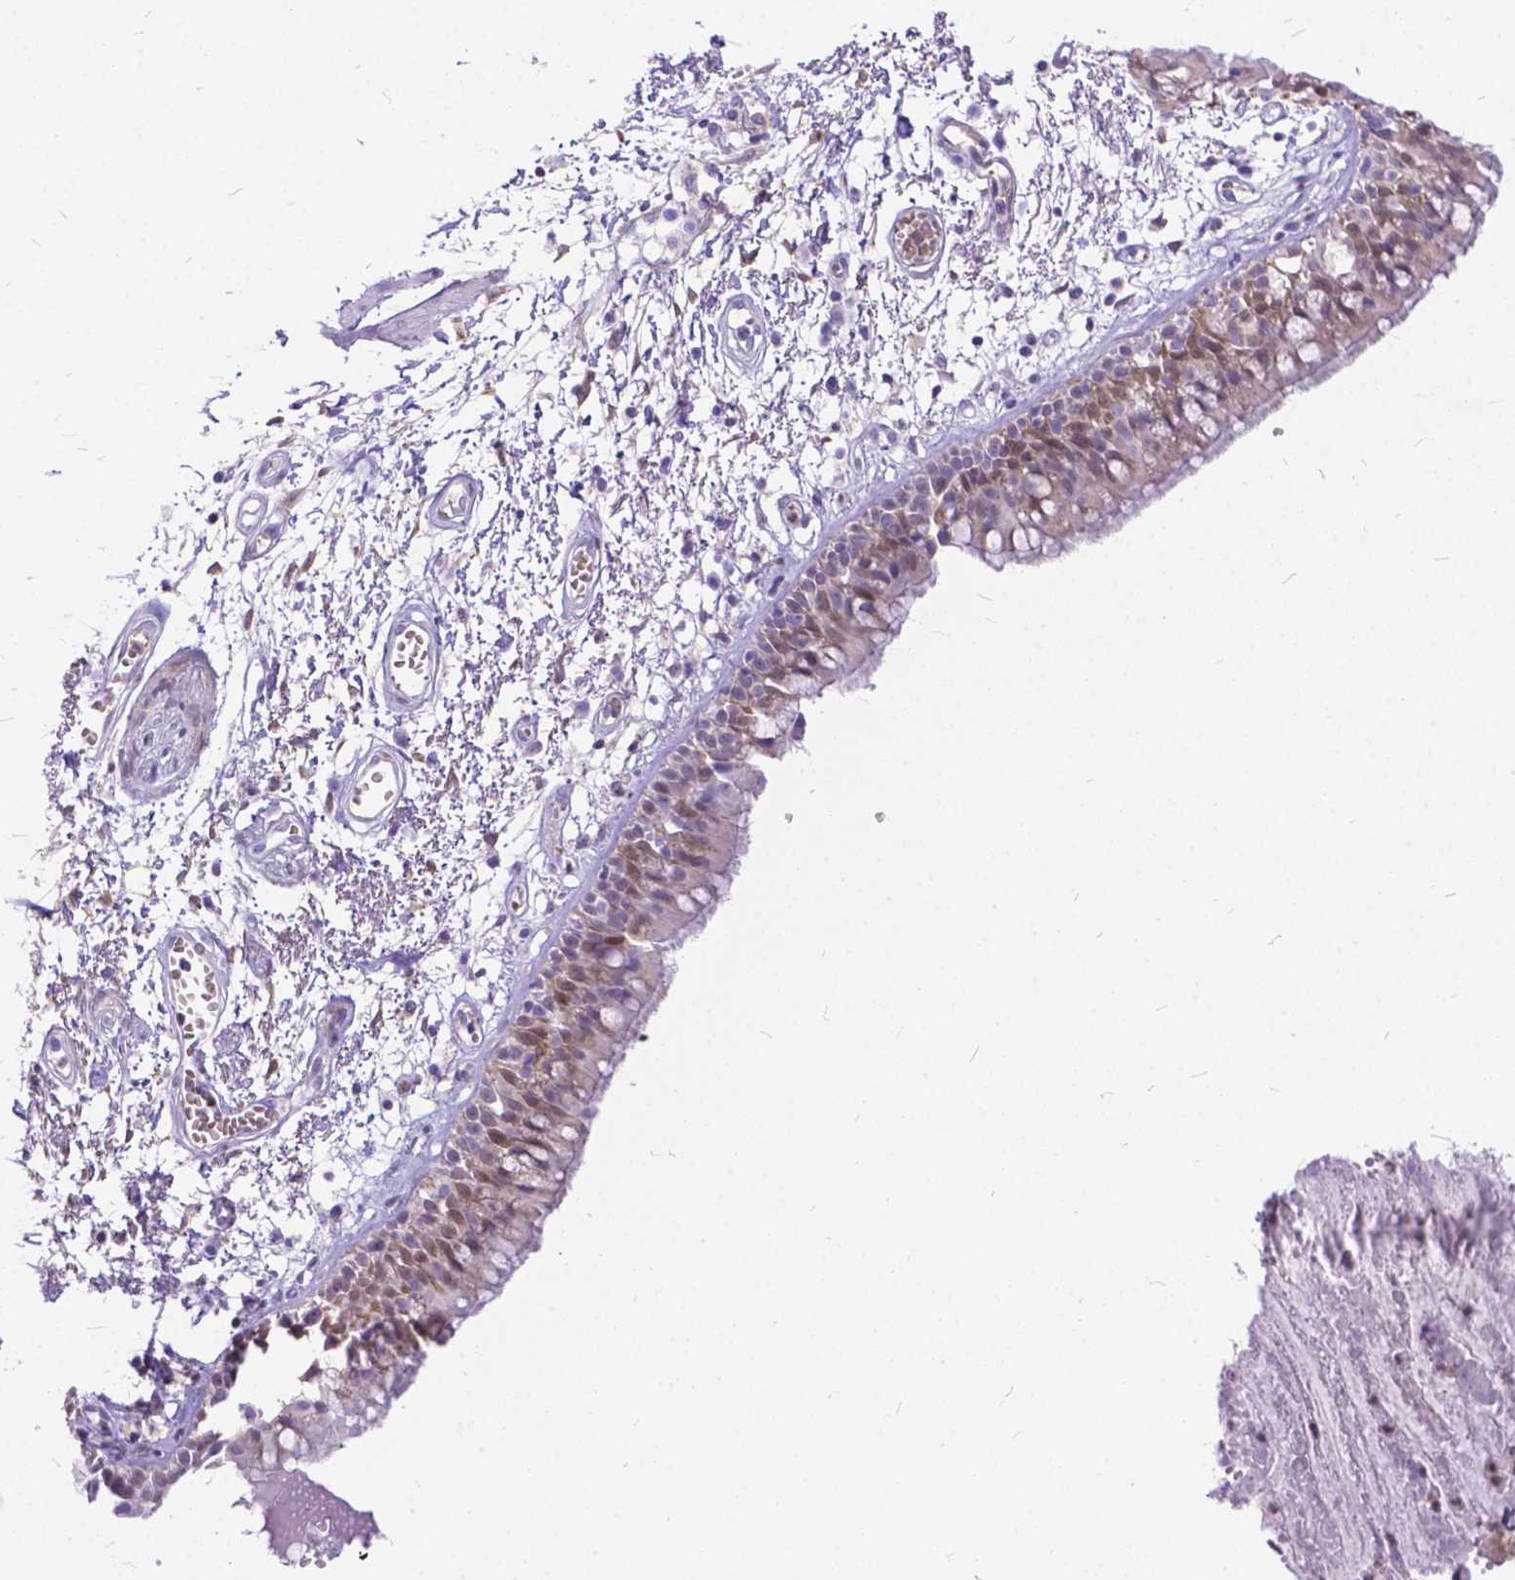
{"staining": {"intensity": "weak", "quantity": ">75%", "location": "cytoplasmic/membranous,nuclear"}, "tissue": "bronchus", "cell_type": "Respiratory epithelial cells", "image_type": "normal", "snomed": [{"axis": "morphology", "description": "Normal tissue, NOS"}, {"axis": "morphology", "description": "Squamous cell carcinoma, NOS"}, {"axis": "topography", "description": "Cartilage tissue"}, {"axis": "topography", "description": "Bronchus"}, {"axis": "topography", "description": "Lung"}], "caption": "IHC staining of normal bronchus, which displays low levels of weak cytoplasmic/membranous,nuclear positivity in approximately >75% of respiratory epithelial cells indicating weak cytoplasmic/membranous,nuclear protein expression. The staining was performed using DAB (brown) for protein detection and nuclei were counterstained in hematoxylin (blue).", "gene": "TMEM169", "patient": {"sex": "male", "age": 66}}